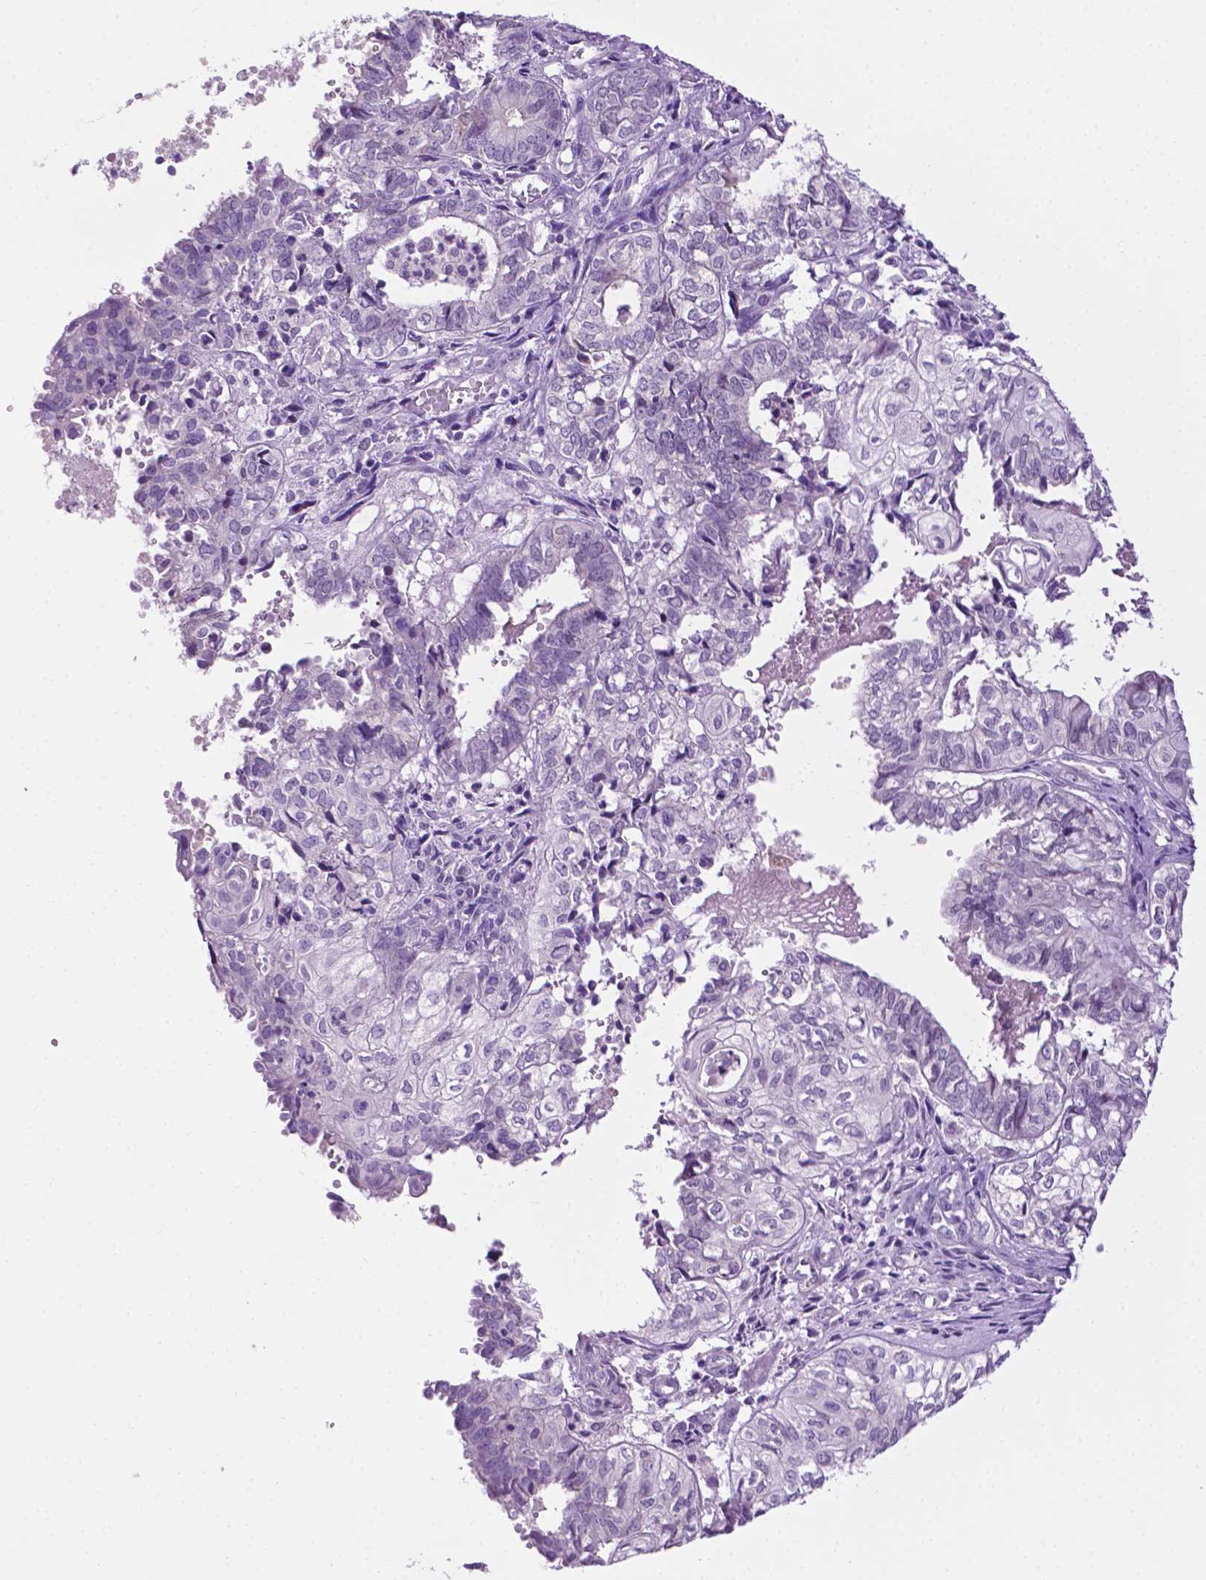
{"staining": {"intensity": "negative", "quantity": "none", "location": "none"}, "tissue": "ovarian cancer", "cell_type": "Tumor cells", "image_type": "cancer", "snomed": [{"axis": "morphology", "description": "Carcinoma, endometroid"}, {"axis": "topography", "description": "Ovary"}], "caption": "Tumor cells show no significant positivity in endometroid carcinoma (ovarian).", "gene": "MMP27", "patient": {"sex": "female", "age": 64}}